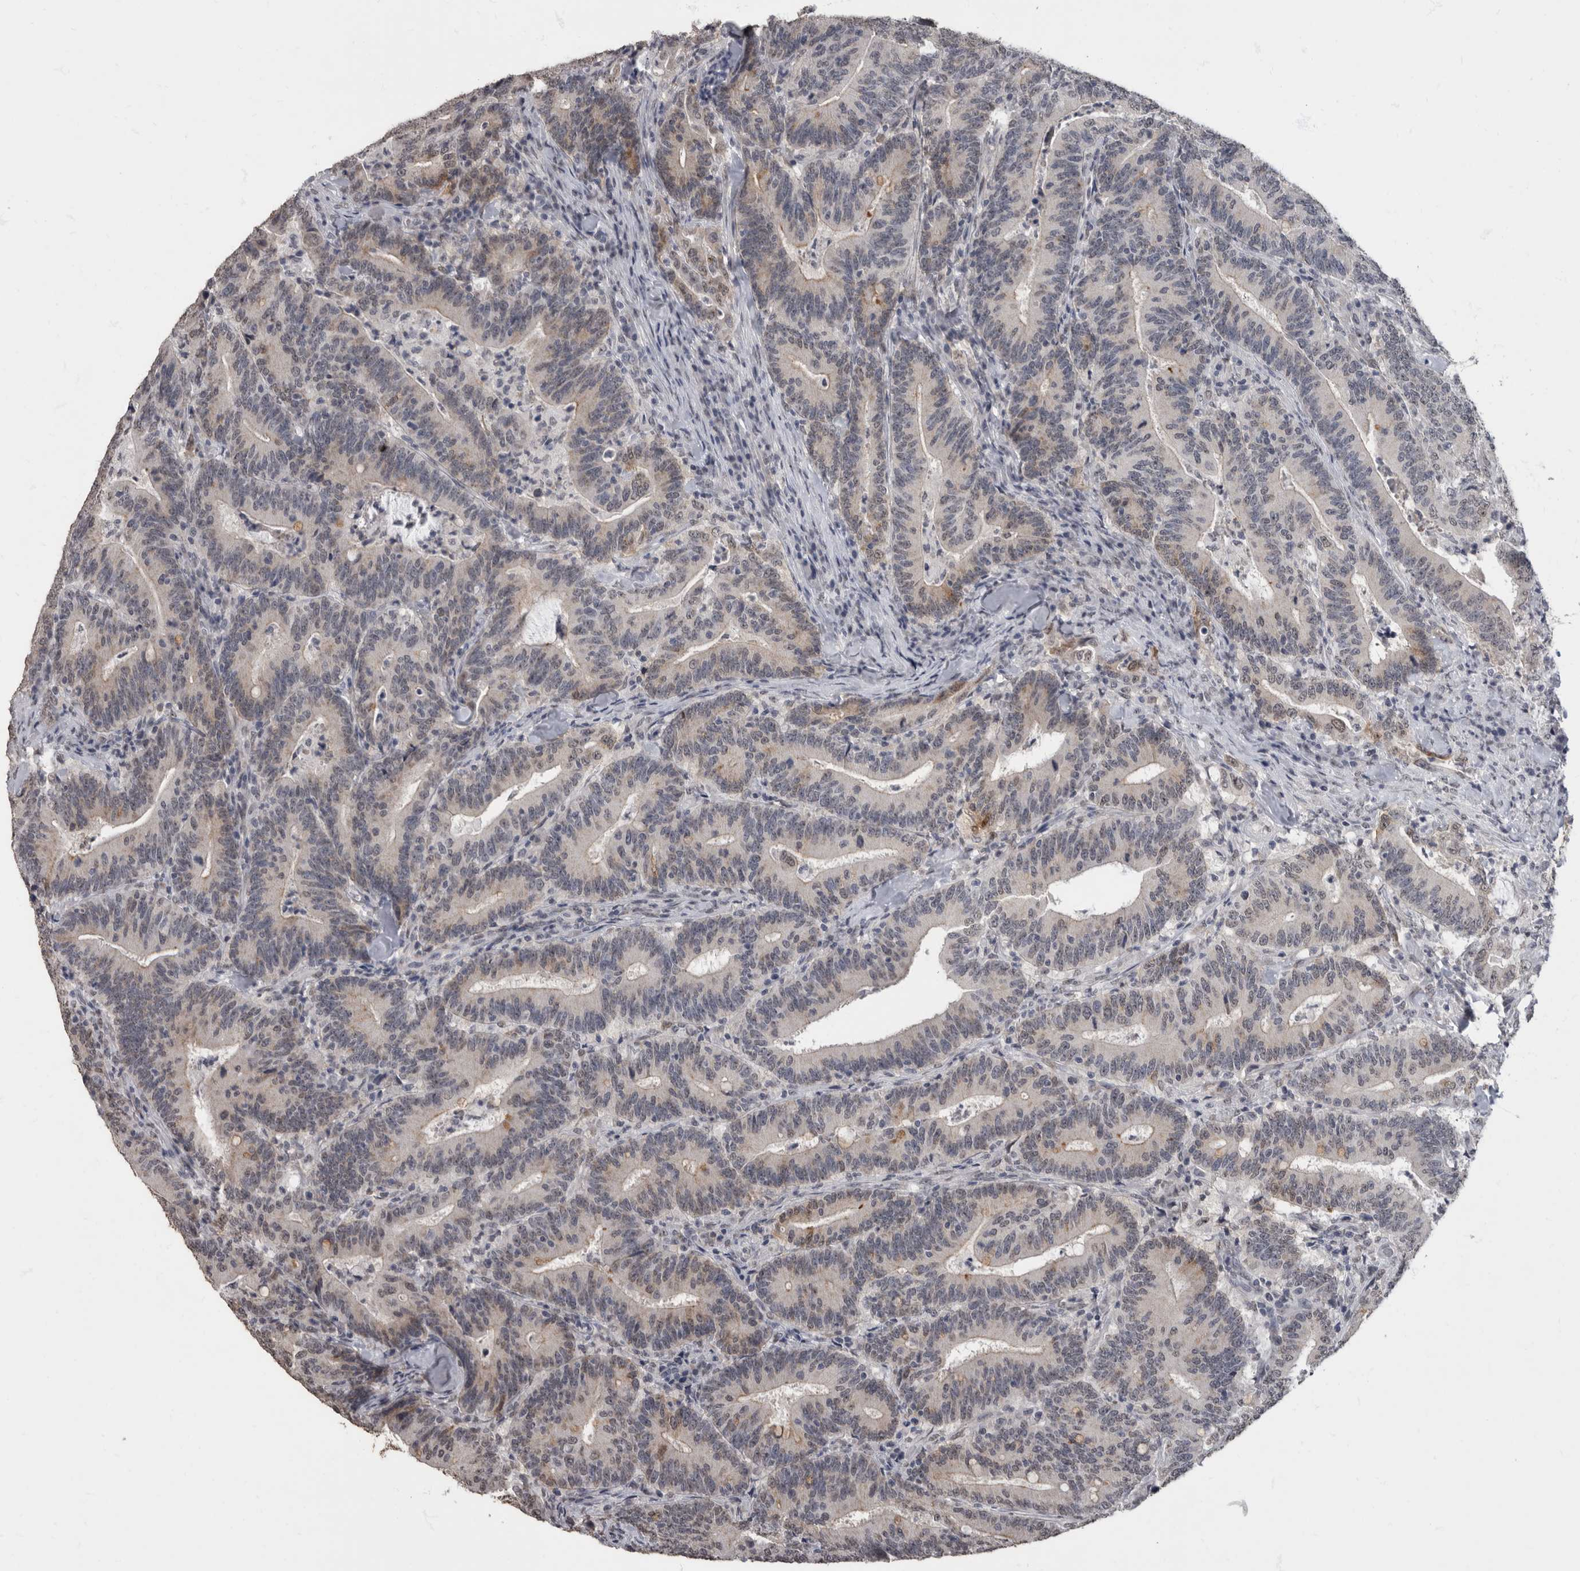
{"staining": {"intensity": "moderate", "quantity": "25%-75%", "location": "cytoplasmic/membranous"}, "tissue": "colorectal cancer", "cell_type": "Tumor cells", "image_type": "cancer", "snomed": [{"axis": "morphology", "description": "Adenocarcinoma, NOS"}, {"axis": "topography", "description": "Colon"}], "caption": "Immunohistochemistry photomicrograph of colorectal adenocarcinoma stained for a protein (brown), which displays medium levels of moderate cytoplasmic/membranous expression in approximately 25%-75% of tumor cells.", "gene": "NBL1", "patient": {"sex": "female", "age": 66}}